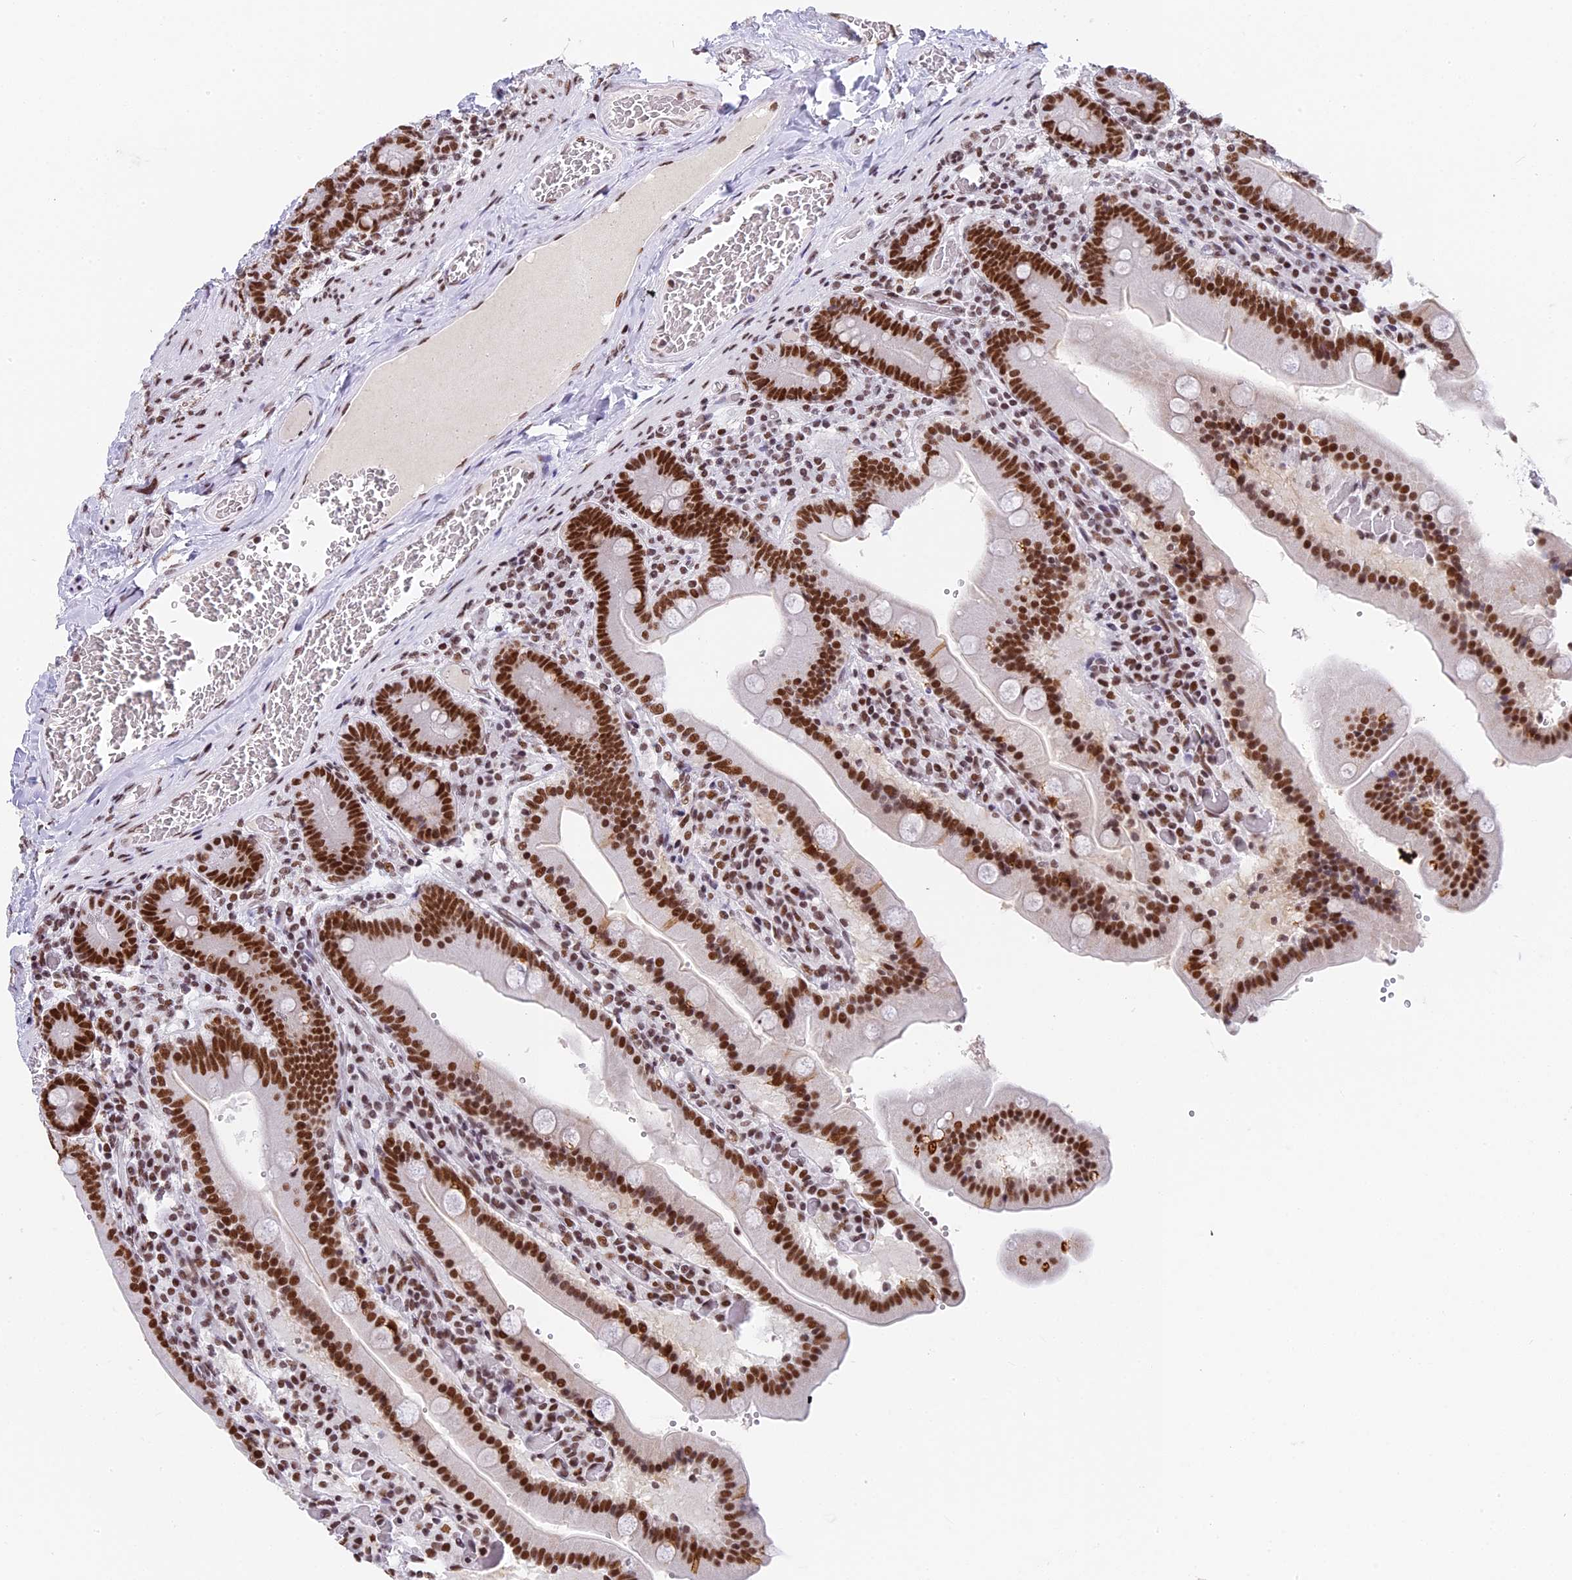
{"staining": {"intensity": "strong", "quantity": ">75%", "location": "nuclear"}, "tissue": "duodenum", "cell_type": "Glandular cells", "image_type": "normal", "snomed": [{"axis": "morphology", "description": "Normal tissue, NOS"}, {"axis": "topography", "description": "Duodenum"}], "caption": "Immunohistochemistry (IHC) staining of normal duodenum, which demonstrates high levels of strong nuclear positivity in about >75% of glandular cells indicating strong nuclear protein staining. The staining was performed using DAB (3,3'-diaminobenzidine) (brown) for protein detection and nuclei were counterstained in hematoxylin (blue).", "gene": "SBNO1", "patient": {"sex": "female", "age": 62}}